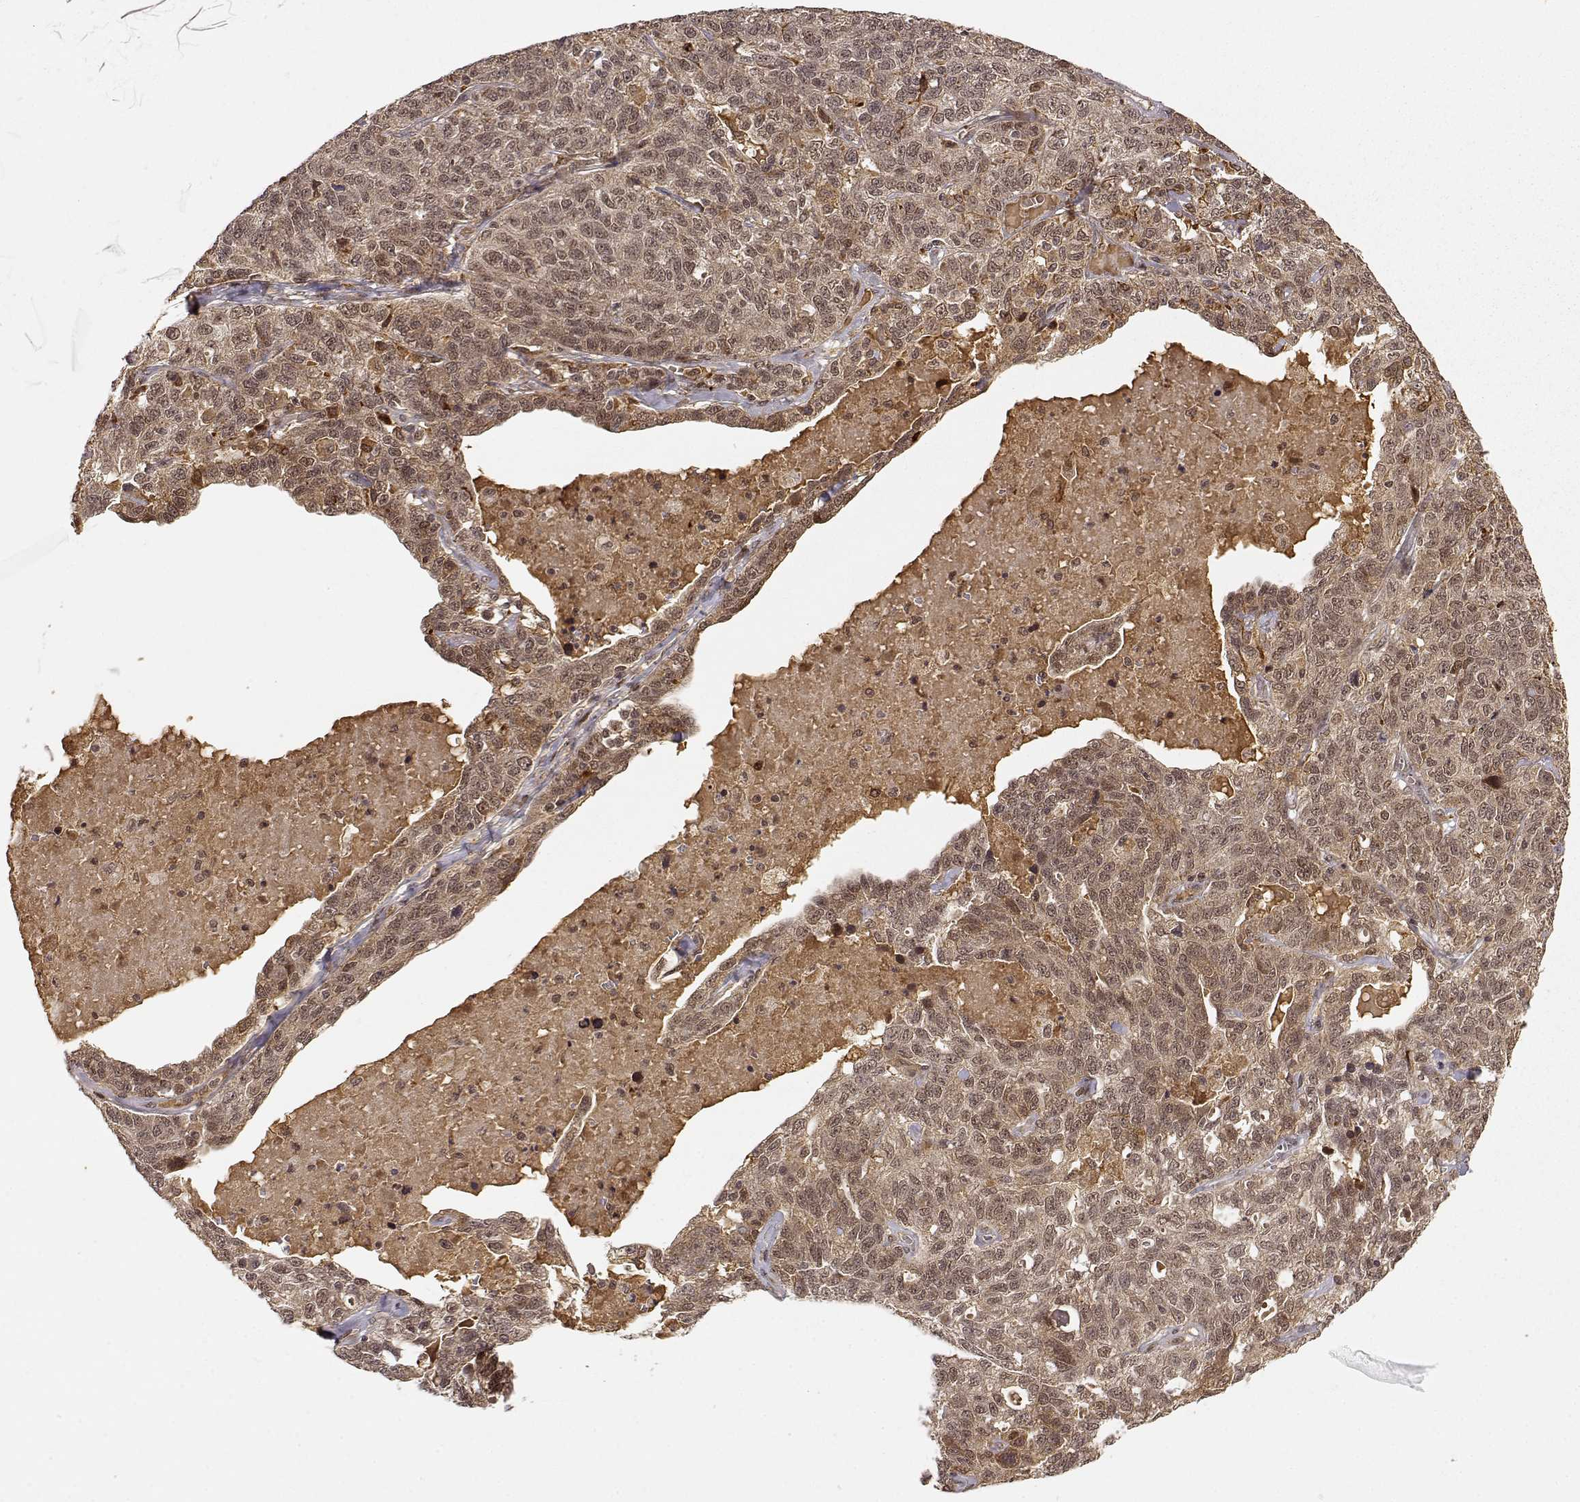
{"staining": {"intensity": "moderate", "quantity": ">75%", "location": "cytoplasmic/membranous,nuclear"}, "tissue": "ovarian cancer", "cell_type": "Tumor cells", "image_type": "cancer", "snomed": [{"axis": "morphology", "description": "Cystadenocarcinoma, serous, NOS"}, {"axis": "topography", "description": "Ovary"}], "caption": "Immunohistochemical staining of ovarian cancer (serous cystadenocarcinoma) reveals medium levels of moderate cytoplasmic/membranous and nuclear staining in approximately >75% of tumor cells.", "gene": "MAEA", "patient": {"sex": "female", "age": 71}}